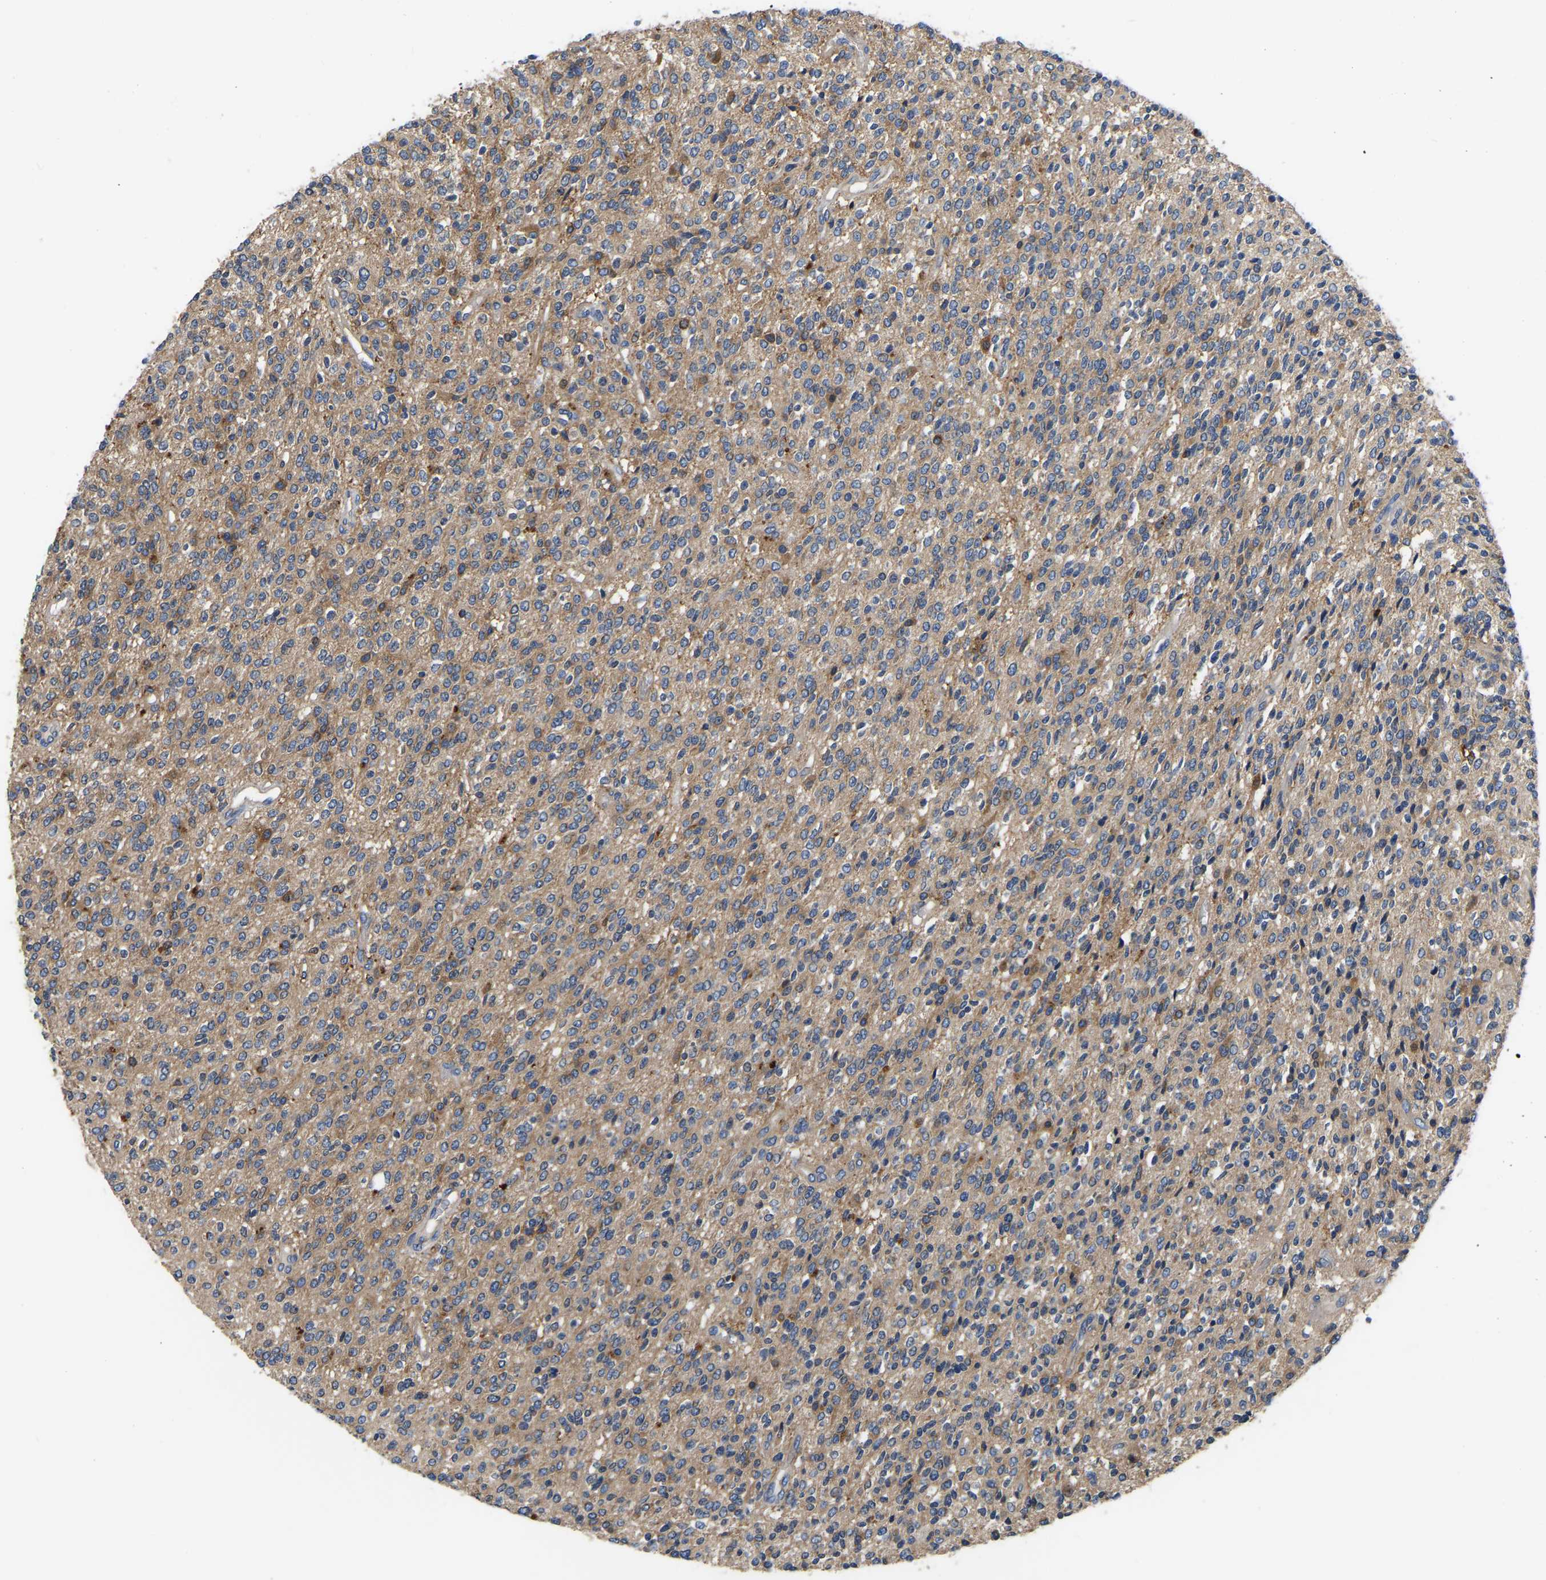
{"staining": {"intensity": "moderate", "quantity": "25%-75%", "location": "cytoplasmic/membranous"}, "tissue": "glioma", "cell_type": "Tumor cells", "image_type": "cancer", "snomed": [{"axis": "morphology", "description": "Glioma, malignant, High grade"}, {"axis": "topography", "description": "Brain"}], "caption": "Moderate cytoplasmic/membranous expression is identified in about 25%-75% of tumor cells in glioma. Immunohistochemistry stains the protein in brown and the nuclei are stained blue.", "gene": "GARS1", "patient": {"sex": "male", "age": 34}}